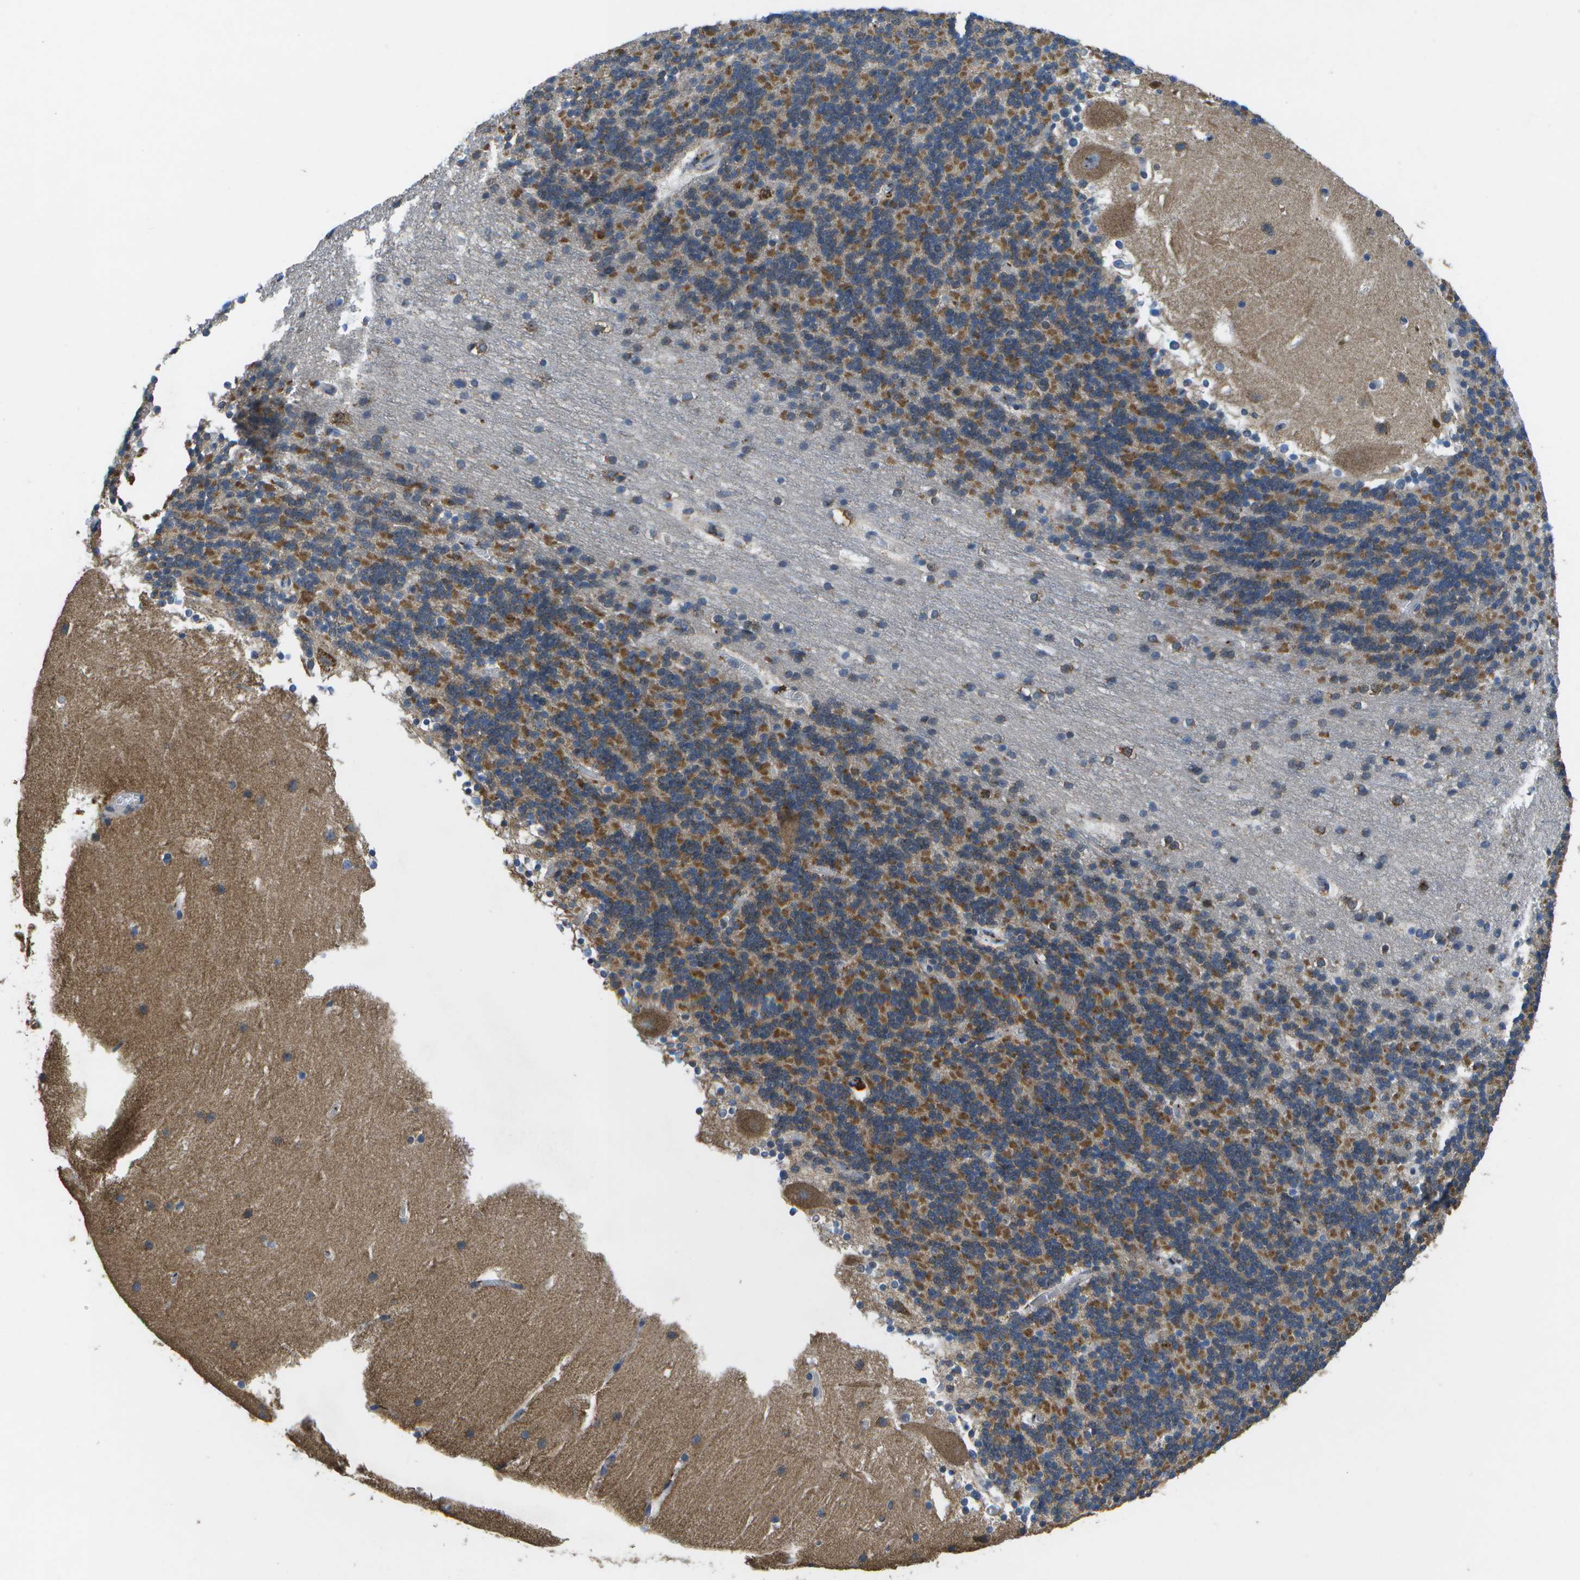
{"staining": {"intensity": "moderate", "quantity": "25%-75%", "location": "cytoplasmic/membranous"}, "tissue": "cerebellum", "cell_type": "Cells in granular layer", "image_type": "normal", "snomed": [{"axis": "morphology", "description": "Normal tissue, NOS"}, {"axis": "topography", "description": "Cerebellum"}], "caption": "IHC (DAB) staining of unremarkable human cerebellum displays moderate cytoplasmic/membranous protein expression in approximately 25%-75% of cells in granular layer. (brown staining indicates protein expression, while blue staining denotes nuclei).", "gene": "GALNT15", "patient": {"sex": "male", "age": 45}}